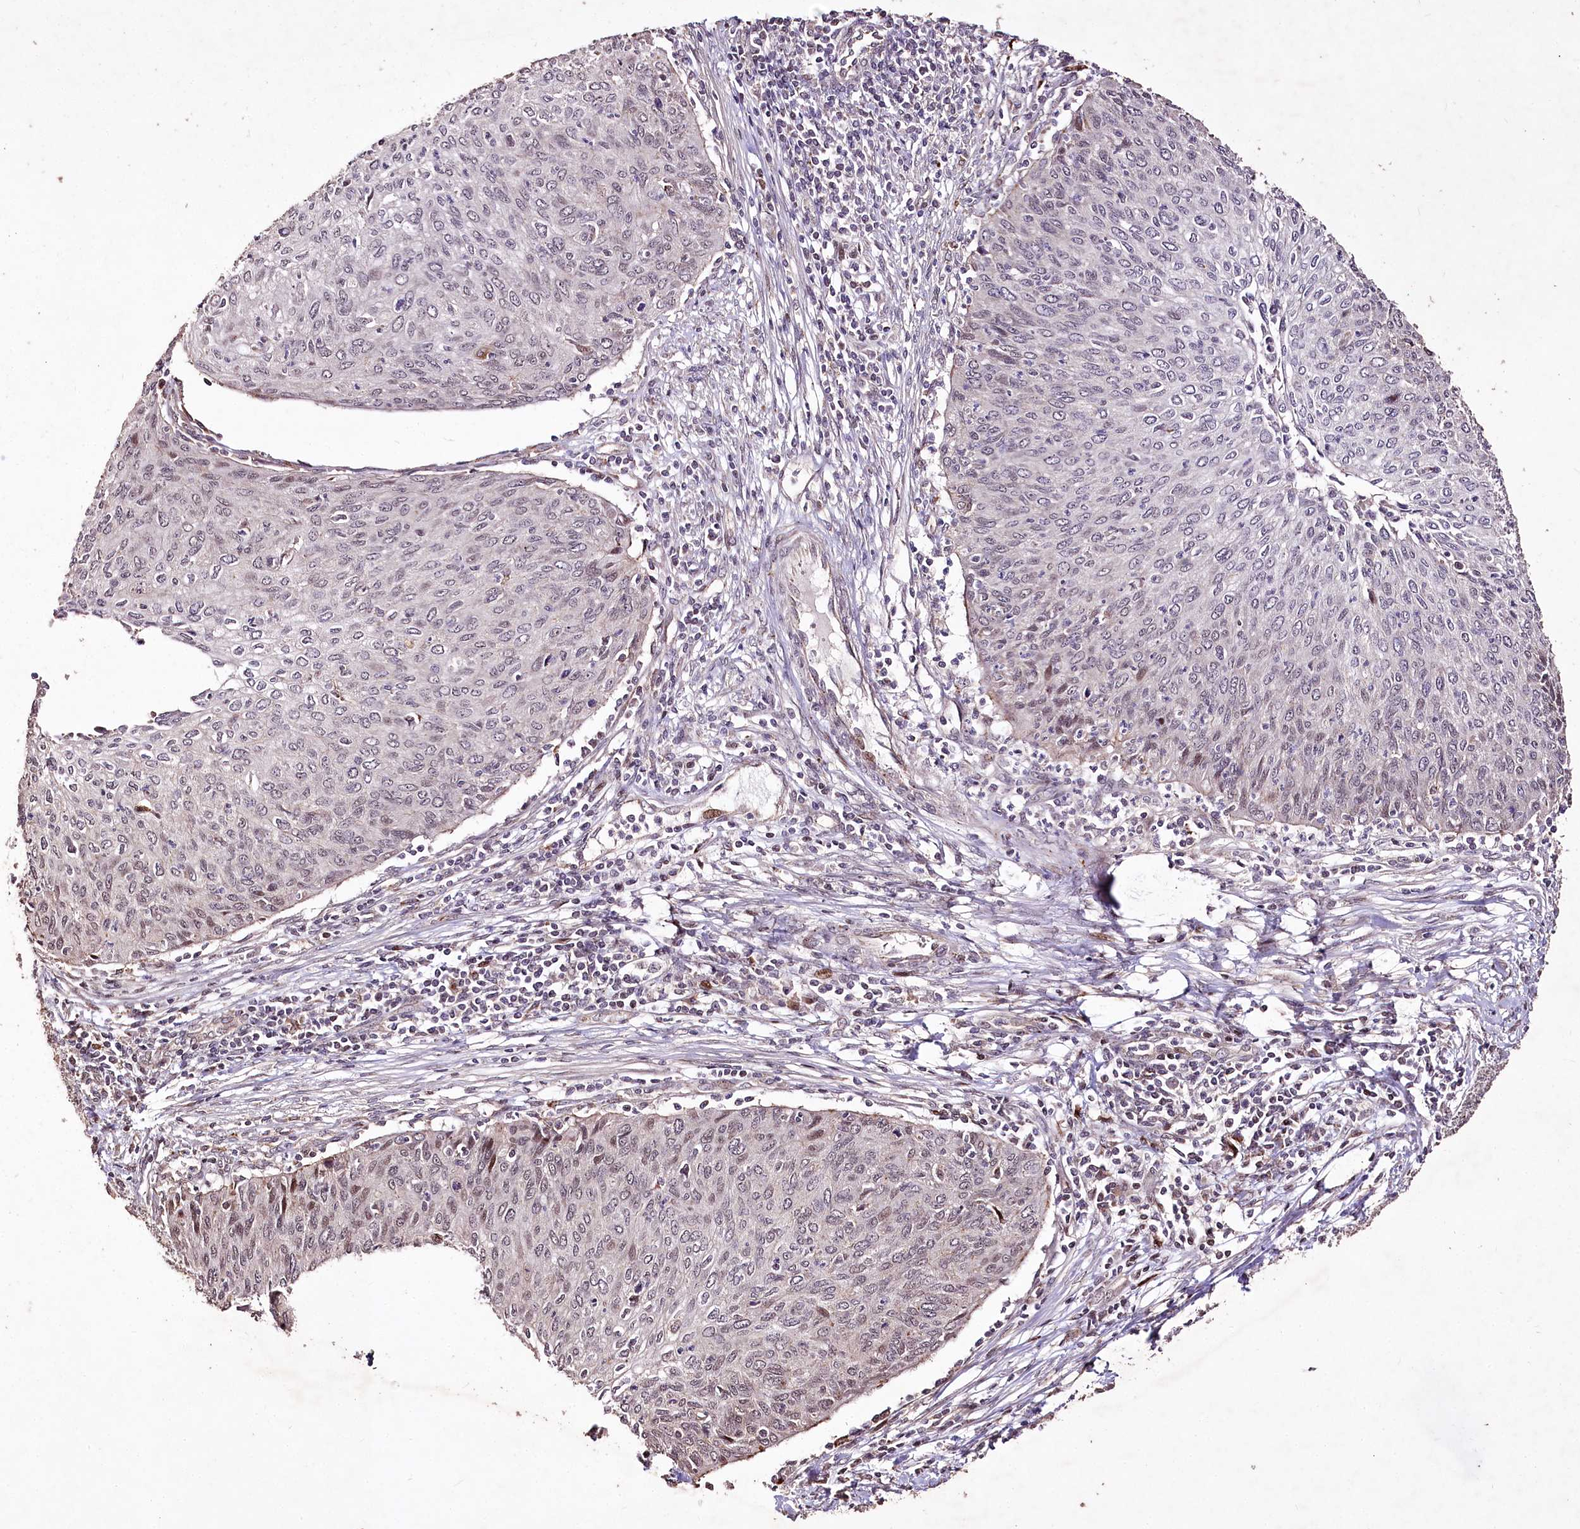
{"staining": {"intensity": "negative", "quantity": "none", "location": "none"}, "tissue": "cervical cancer", "cell_type": "Tumor cells", "image_type": "cancer", "snomed": [{"axis": "morphology", "description": "Squamous cell carcinoma, NOS"}, {"axis": "topography", "description": "Cervix"}], "caption": "A high-resolution image shows IHC staining of squamous cell carcinoma (cervical), which displays no significant positivity in tumor cells.", "gene": "CARD19", "patient": {"sex": "female", "age": 38}}